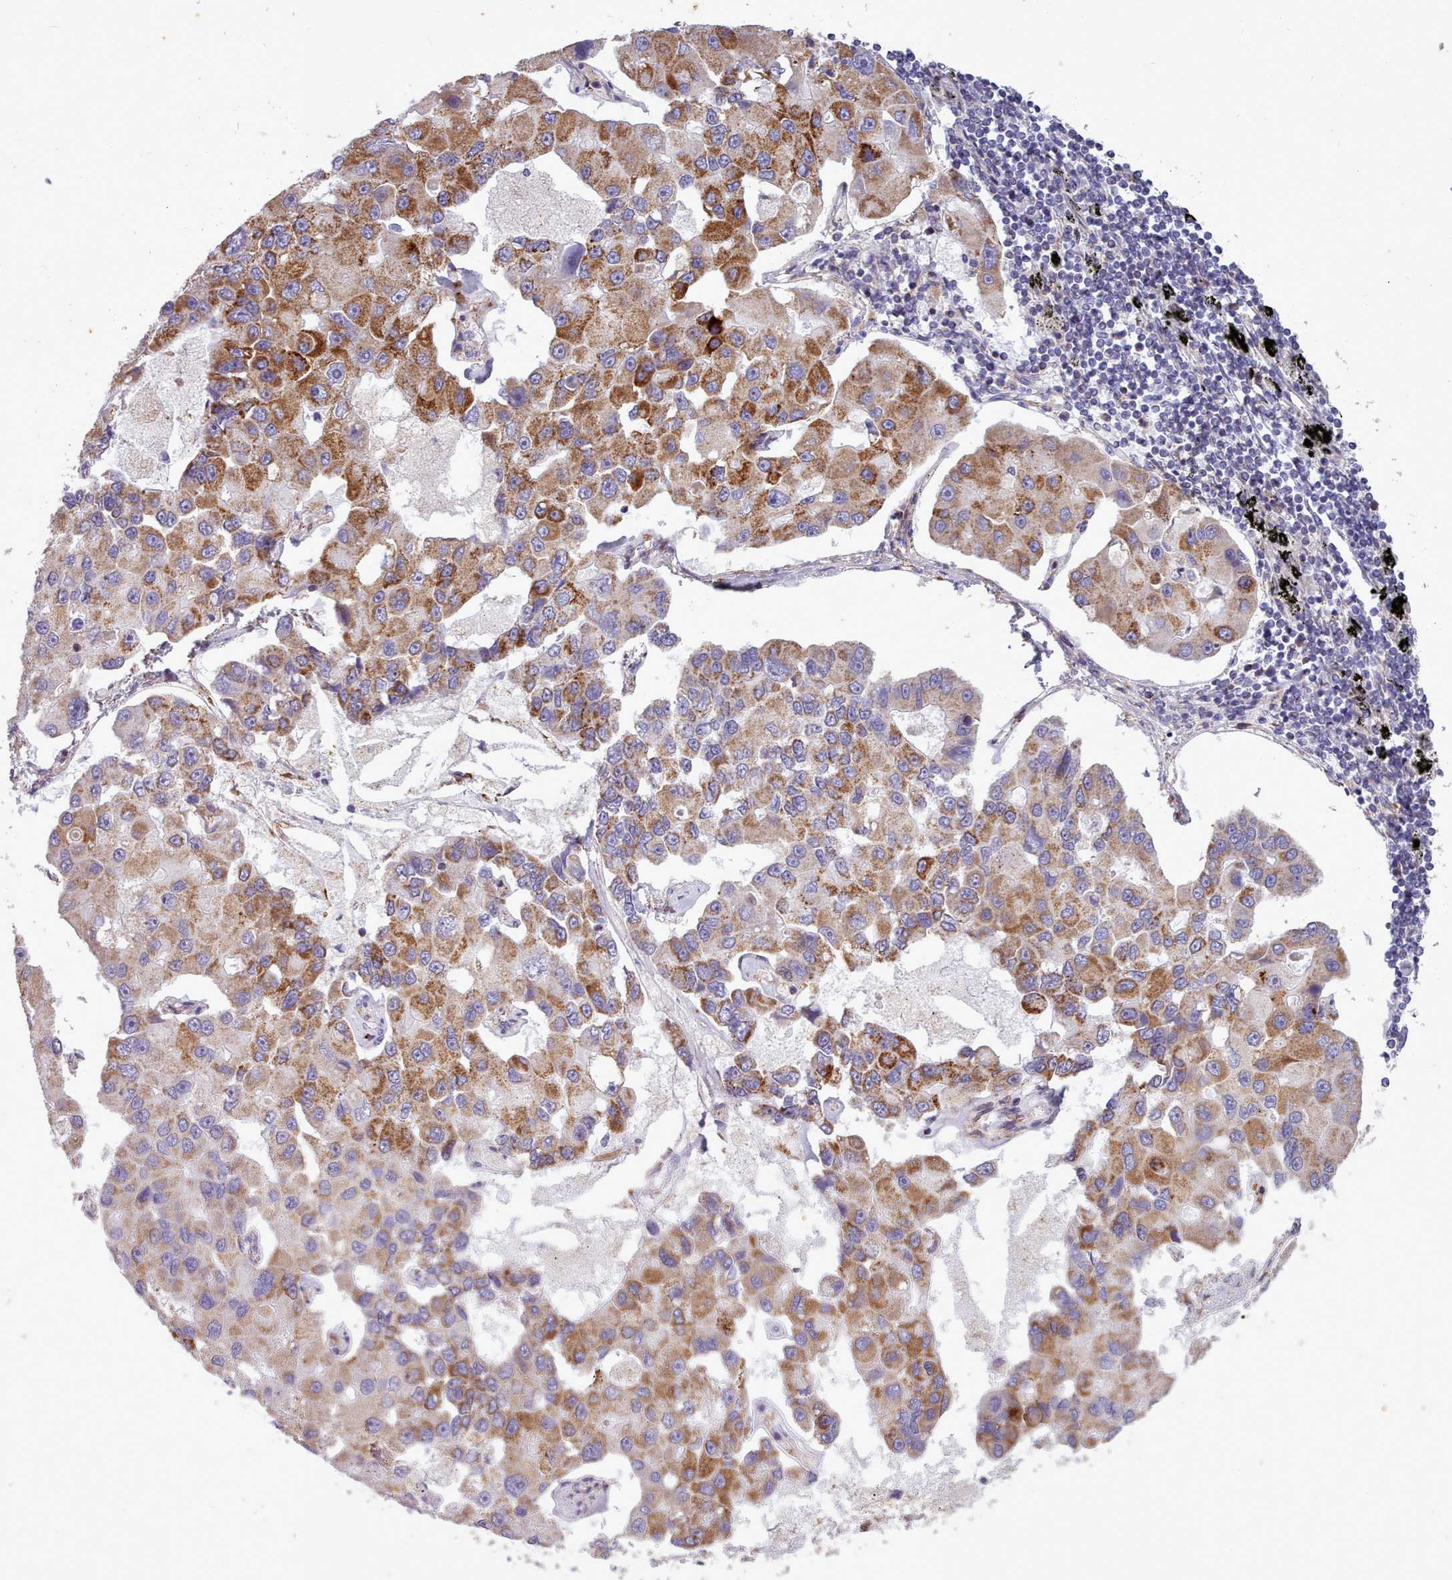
{"staining": {"intensity": "moderate", "quantity": ">75%", "location": "cytoplasmic/membranous"}, "tissue": "lung cancer", "cell_type": "Tumor cells", "image_type": "cancer", "snomed": [{"axis": "morphology", "description": "Adenocarcinoma, NOS"}, {"axis": "topography", "description": "Lung"}], "caption": "Approximately >75% of tumor cells in human lung adenocarcinoma display moderate cytoplasmic/membranous protein positivity as visualized by brown immunohistochemical staining.", "gene": "FKBP10", "patient": {"sex": "female", "age": 54}}